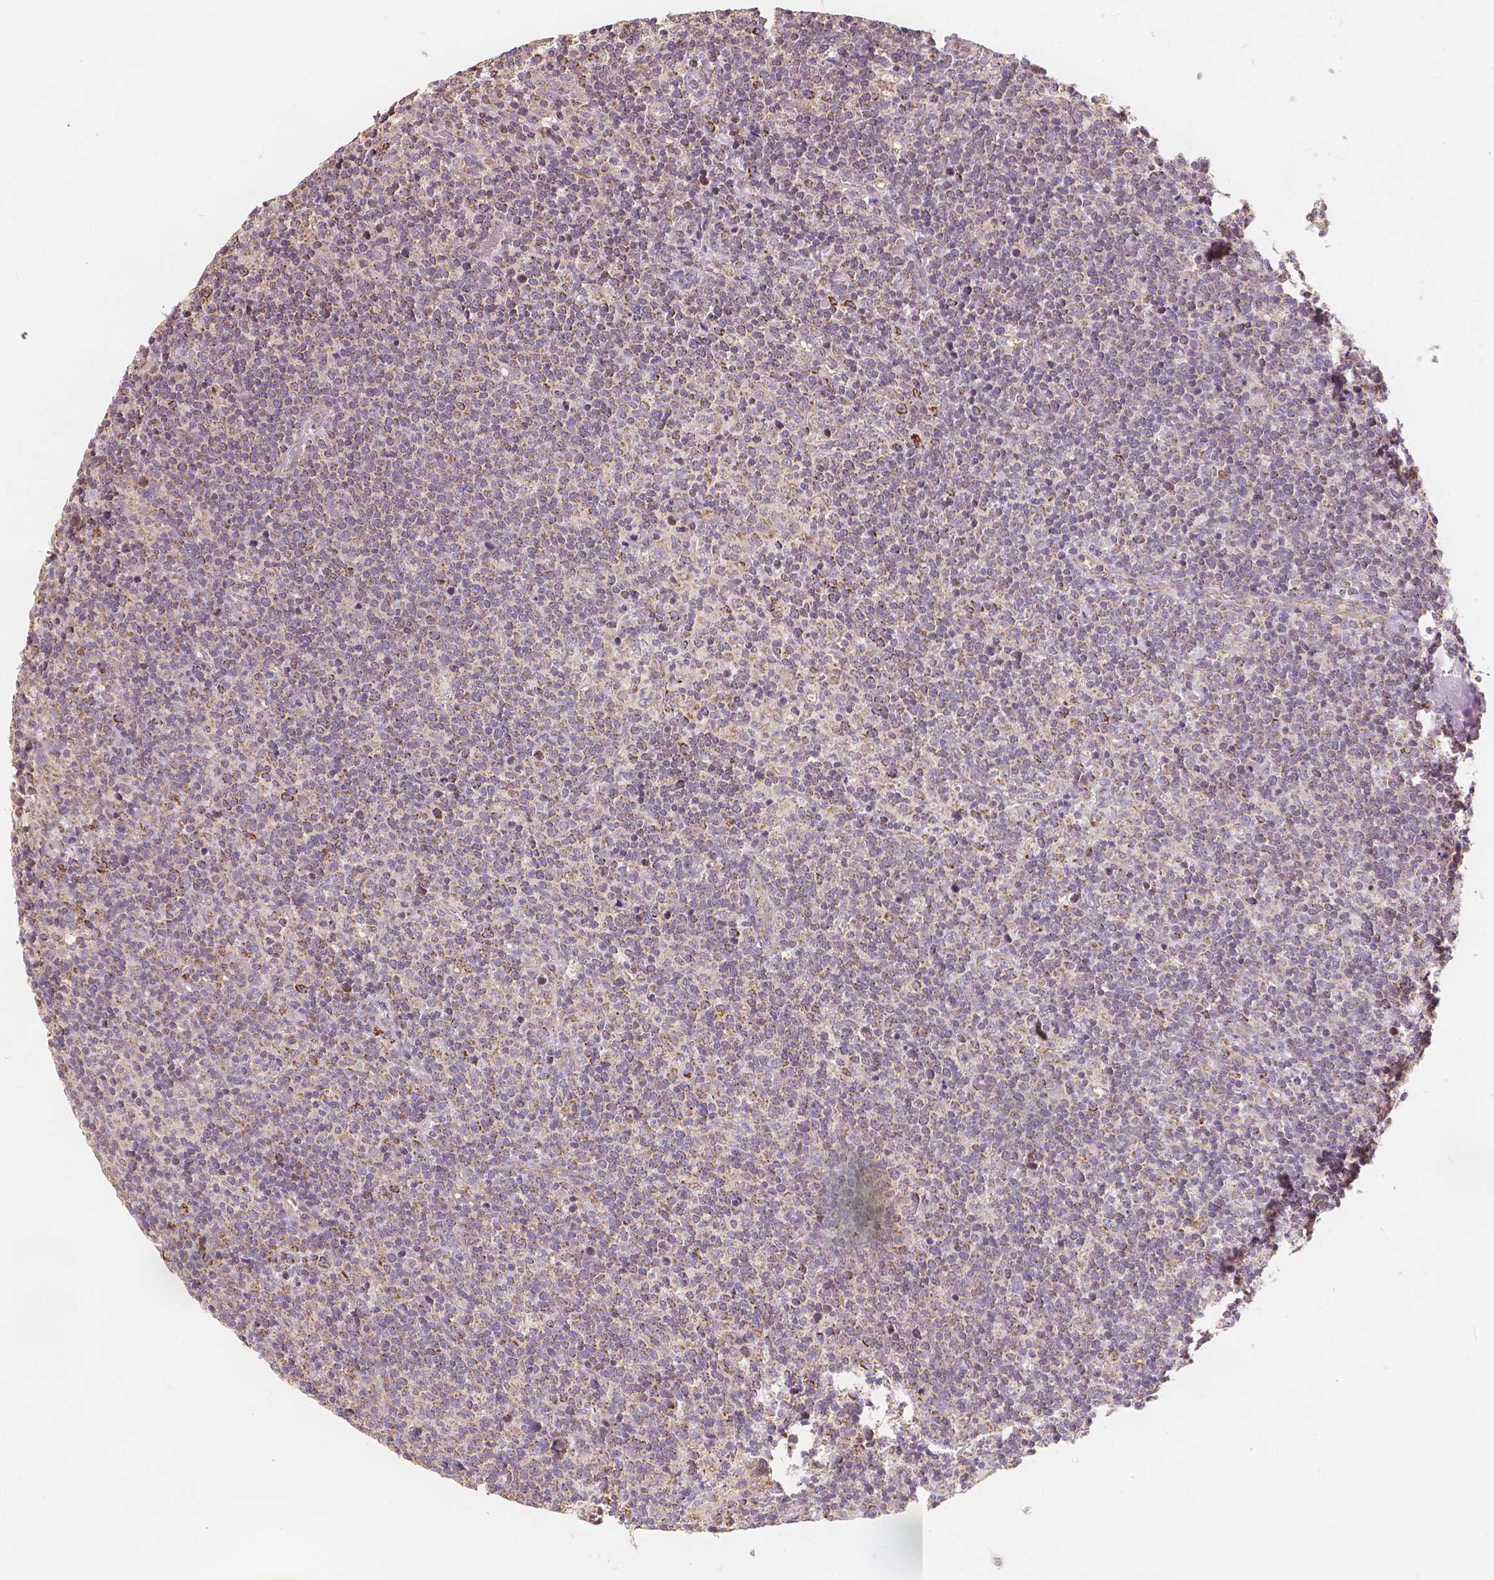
{"staining": {"intensity": "weak", "quantity": "25%-75%", "location": "cytoplasmic/membranous"}, "tissue": "lymphoma", "cell_type": "Tumor cells", "image_type": "cancer", "snomed": [{"axis": "morphology", "description": "Malignant lymphoma, non-Hodgkin's type, High grade"}, {"axis": "topography", "description": "Lymph node"}], "caption": "Human lymphoma stained with a protein marker exhibits weak staining in tumor cells.", "gene": "PEX26", "patient": {"sex": "male", "age": 61}}